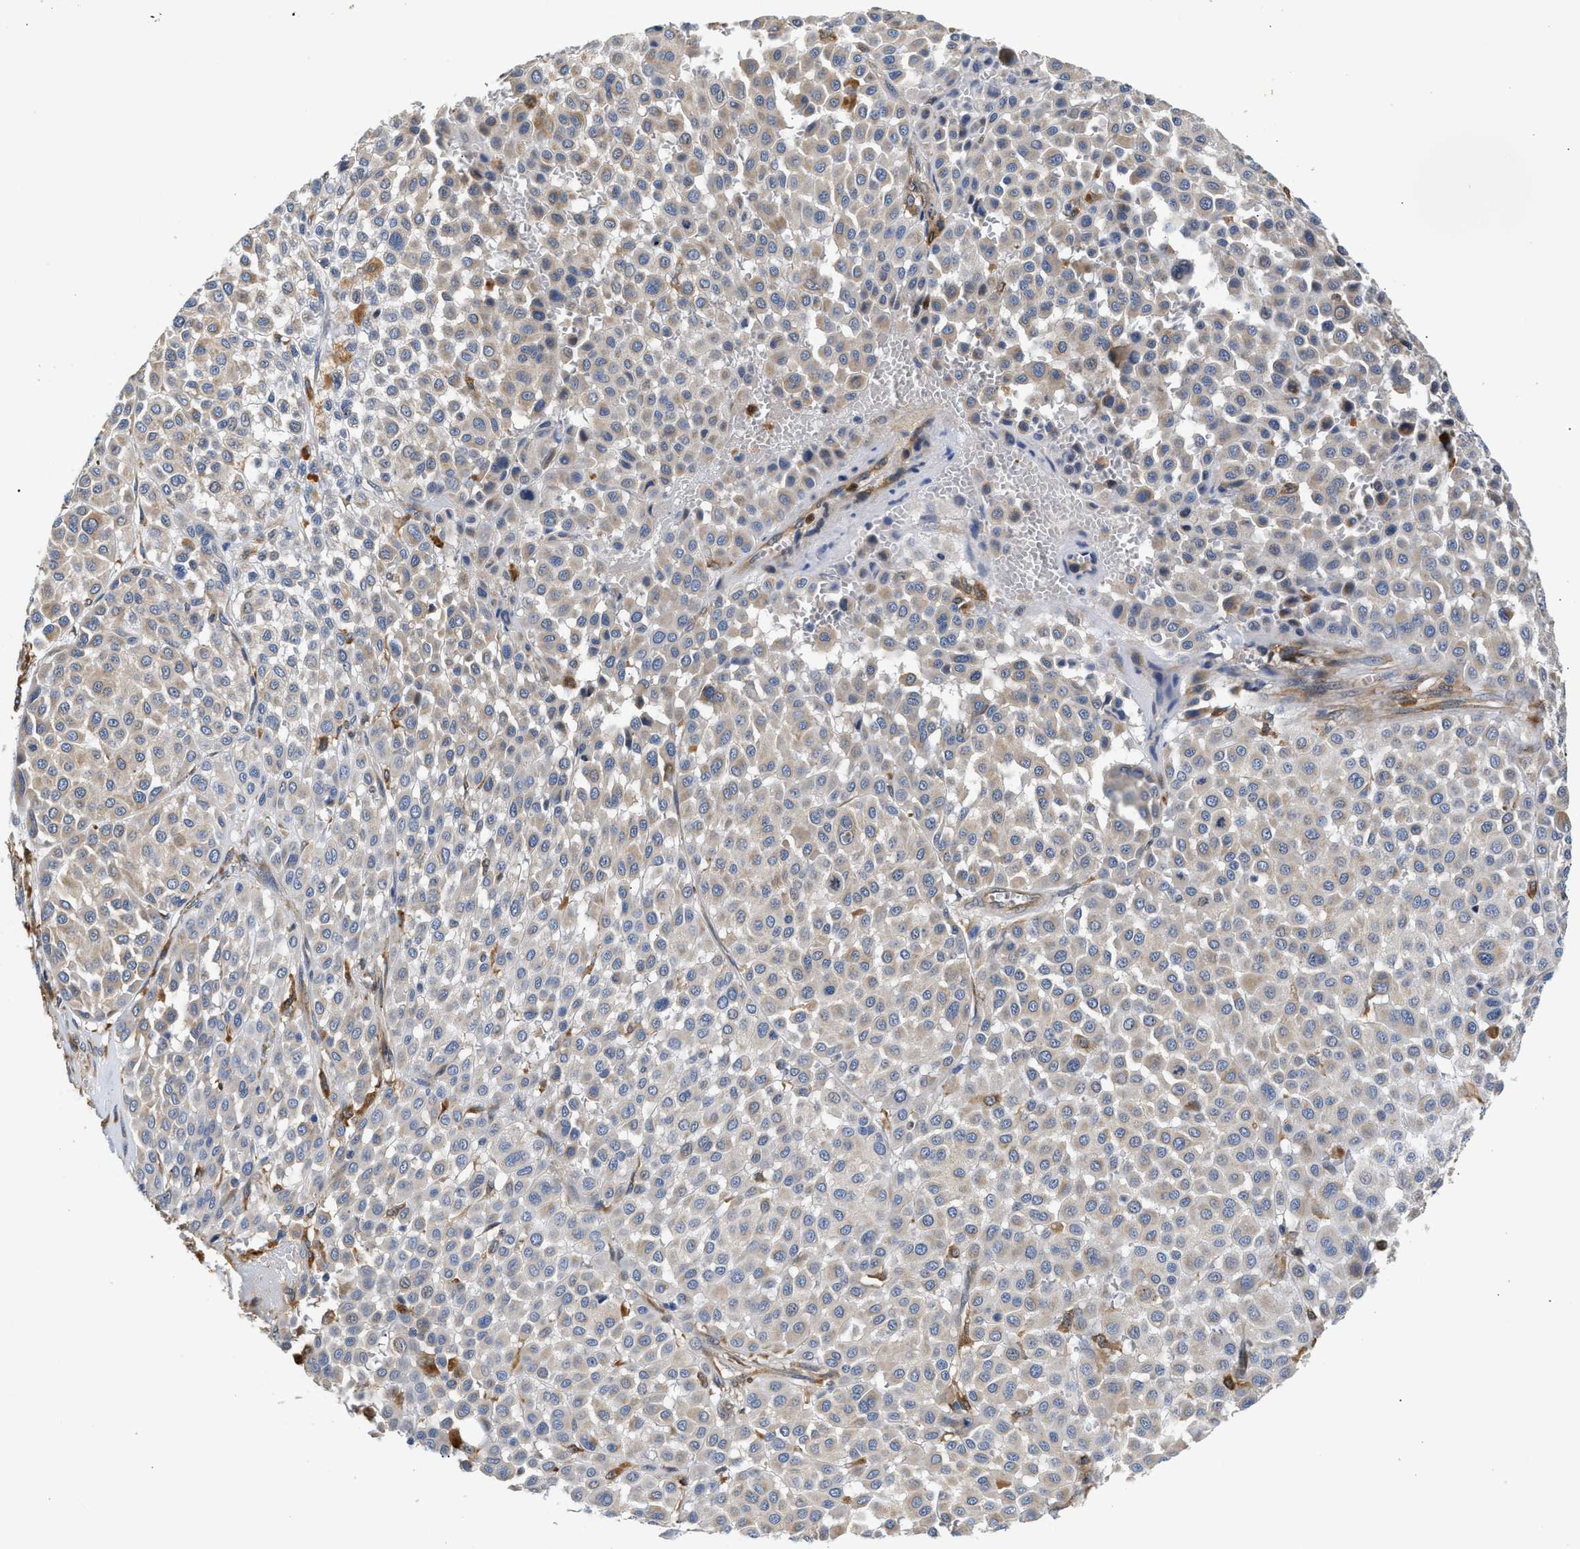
{"staining": {"intensity": "weak", "quantity": "25%-75%", "location": "cytoplasmic/membranous"}, "tissue": "melanoma", "cell_type": "Tumor cells", "image_type": "cancer", "snomed": [{"axis": "morphology", "description": "Malignant melanoma, Metastatic site"}, {"axis": "topography", "description": "Soft tissue"}], "caption": "Human melanoma stained for a protein (brown) displays weak cytoplasmic/membranous positive expression in about 25%-75% of tumor cells.", "gene": "RAB31", "patient": {"sex": "male", "age": 41}}